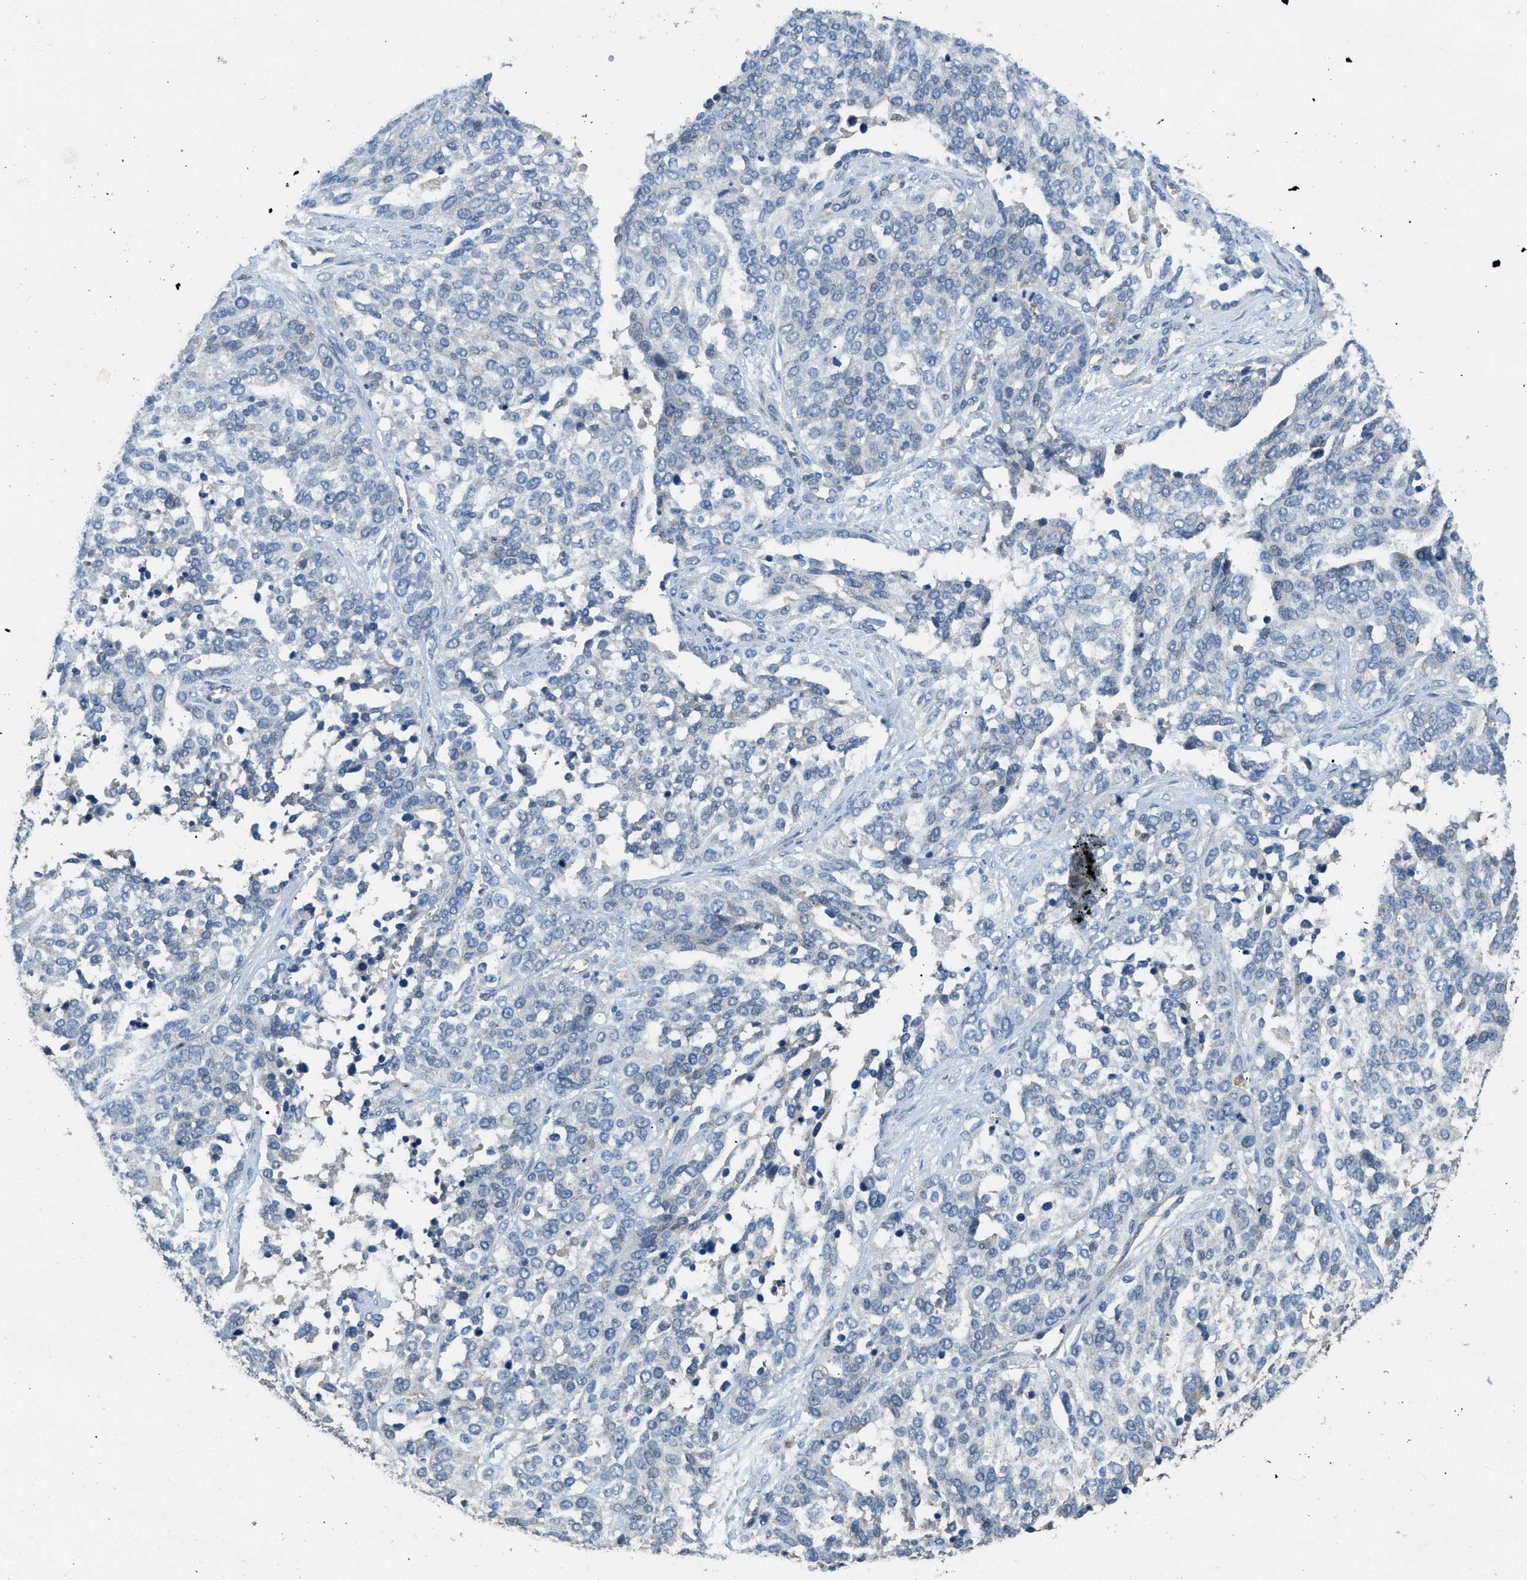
{"staining": {"intensity": "negative", "quantity": "none", "location": "none"}, "tissue": "ovarian cancer", "cell_type": "Tumor cells", "image_type": "cancer", "snomed": [{"axis": "morphology", "description": "Cystadenocarcinoma, serous, NOS"}, {"axis": "topography", "description": "Ovary"}], "caption": "Human ovarian cancer stained for a protein using immunohistochemistry demonstrates no expression in tumor cells.", "gene": "DGKE", "patient": {"sex": "female", "age": 44}}